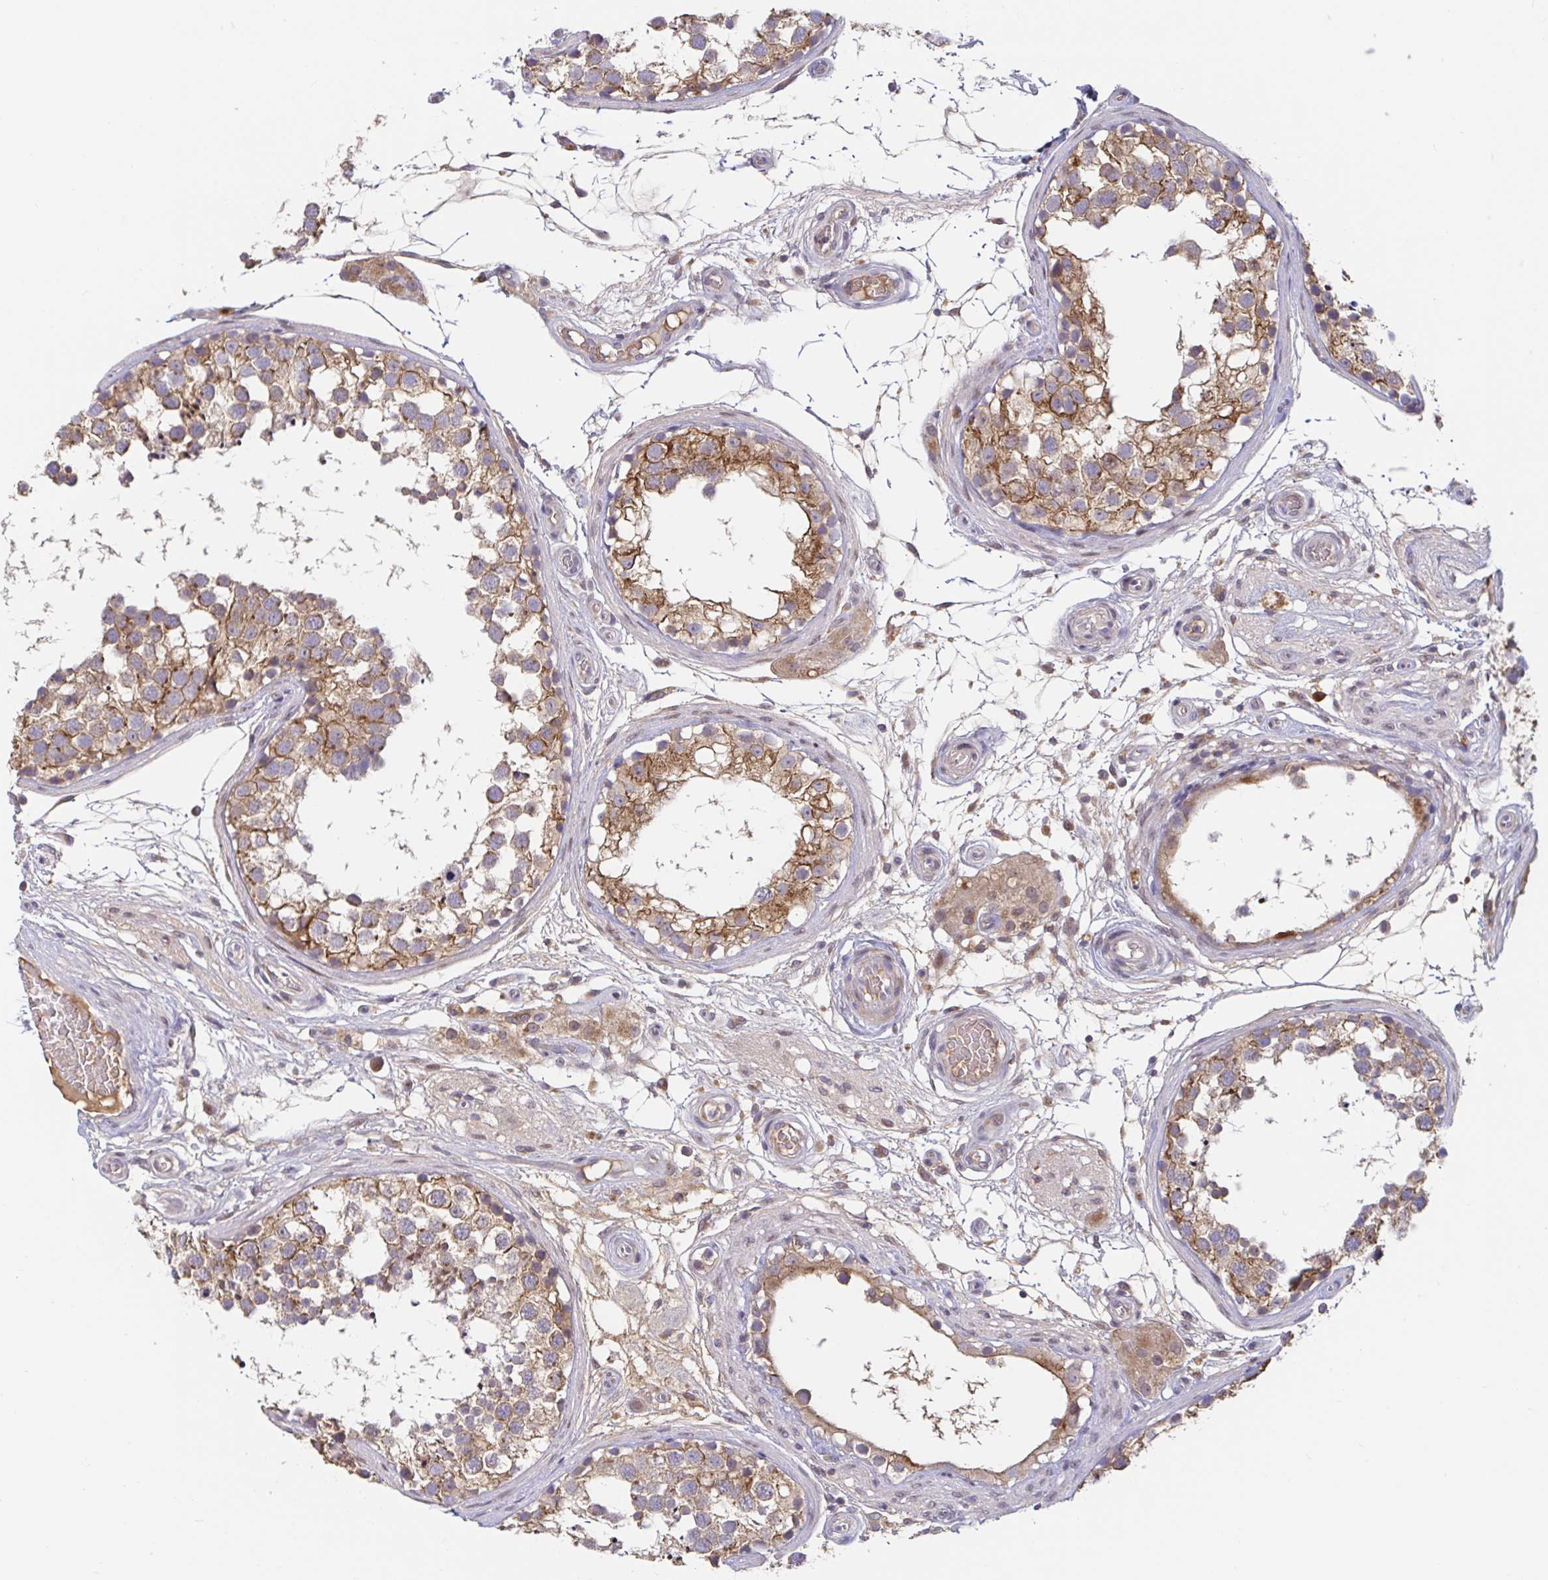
{"staining": {"intensity": "moderate", "quantity": ">75%", "location": "cytoplasmic/membranous"}, "tissue": "testis", "cell_type": "Cells in seminiferous ducts", "image_type": "normal", "snomed": [{"axis": "morphology", "description": "Normal tissue, NOS"}, {"axis": "morphology", "description": "Seminoma, NOS"}, {"axis": "topography", "description": "Testis"}], "caption": "Human testis stained for a protein (brown) displays moderate cytoplasmic/membranous positive expression in about >75% of cells in seminiferous ducts.", "gene": "LARP1", "patient": {"sex": "male", "age": 65}}